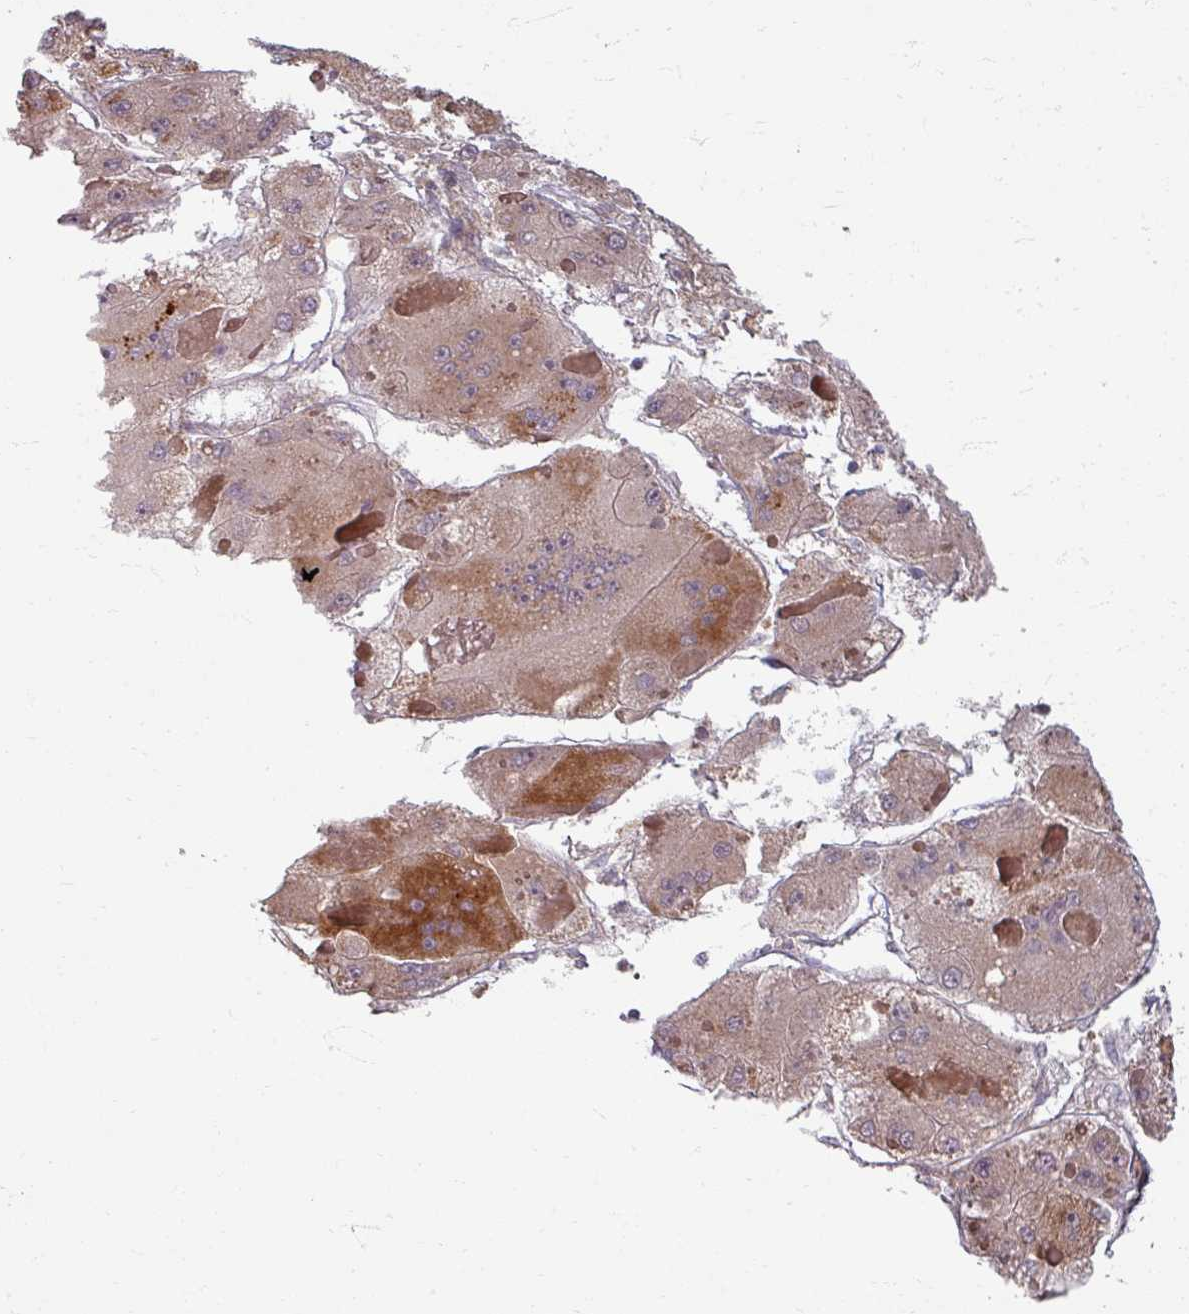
{"staining": {"intensity": "moderate", "quantity": "<25%", "location": "cytoplasmic/membranous"}, "tissue": "liver cancer", "cell_type": "Tumor cells", "image_type": "cancer", "snomed": [{"axis": "morphology", "description": "Carcinoma, Hepatocellular, NOS"}, {"axis": "topography", "description": "Liver"}], "caption": "The image displays a brown stain indicating the presence of a protein in the cytoplasmic/membranous of tumor cells in hepatocellular carcinoma (liver).", "gene": "STAM", "patient": {"sex": "female", "age": 73}}